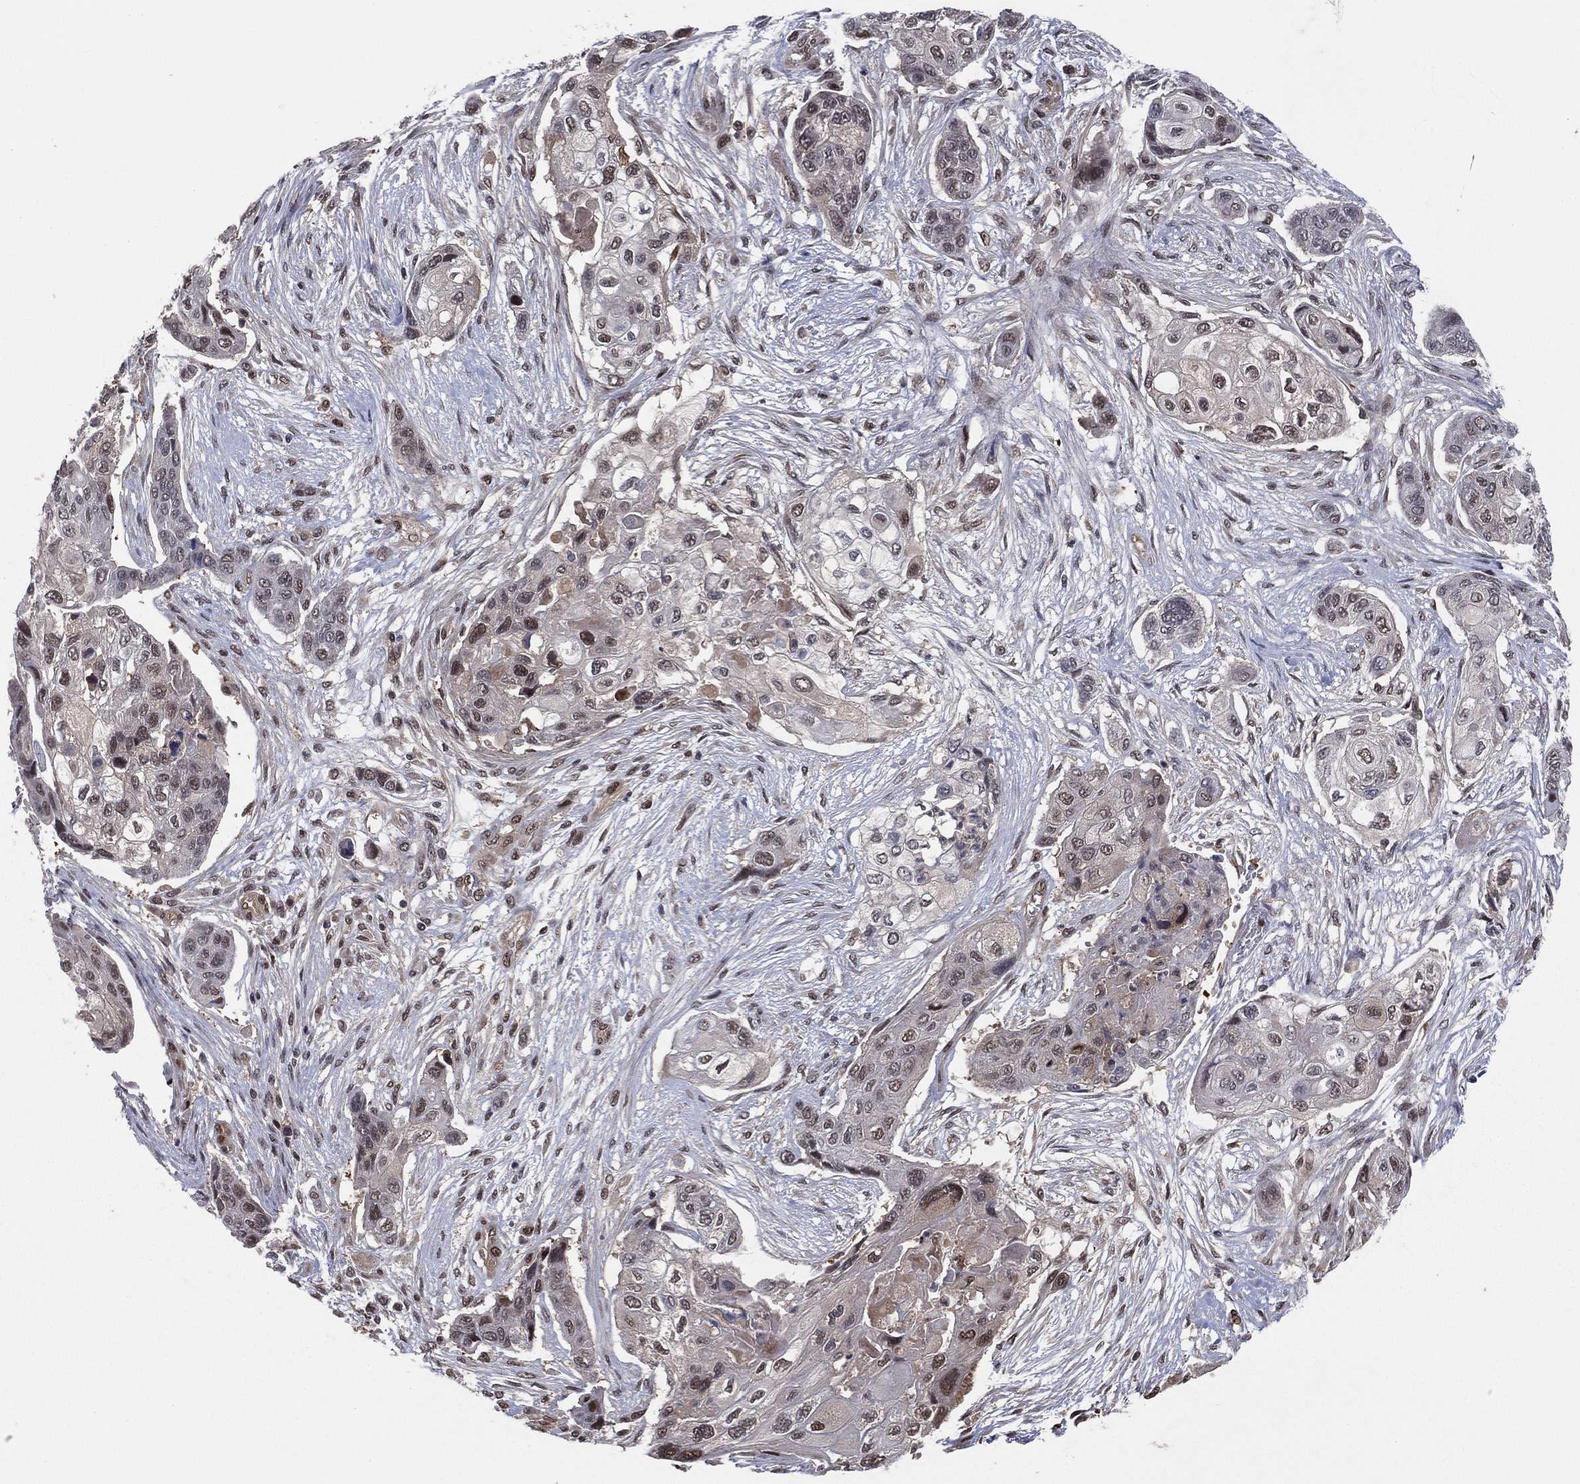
{"staining": {"intensity": "moderate", "quantity": "<25%", "location": "nuclear"}, "tissue": "lung cancer", "cell_type": "Tumor cells", "image_type": "cancer", "snomed": [{"axis": "morphology", "description": "Squamous cell carcinoma, NOS"}, {"axis": "topography", "description": "Lung"}], "caption": "Immunohistochemical staining of human lung cancer (squamous cell carcinoma) reveals low levels of moderate nuclear expression in about <25% of tumor cells.", "gene": "ICOSLG", "patient": {"sex": "male", "age": 69}}